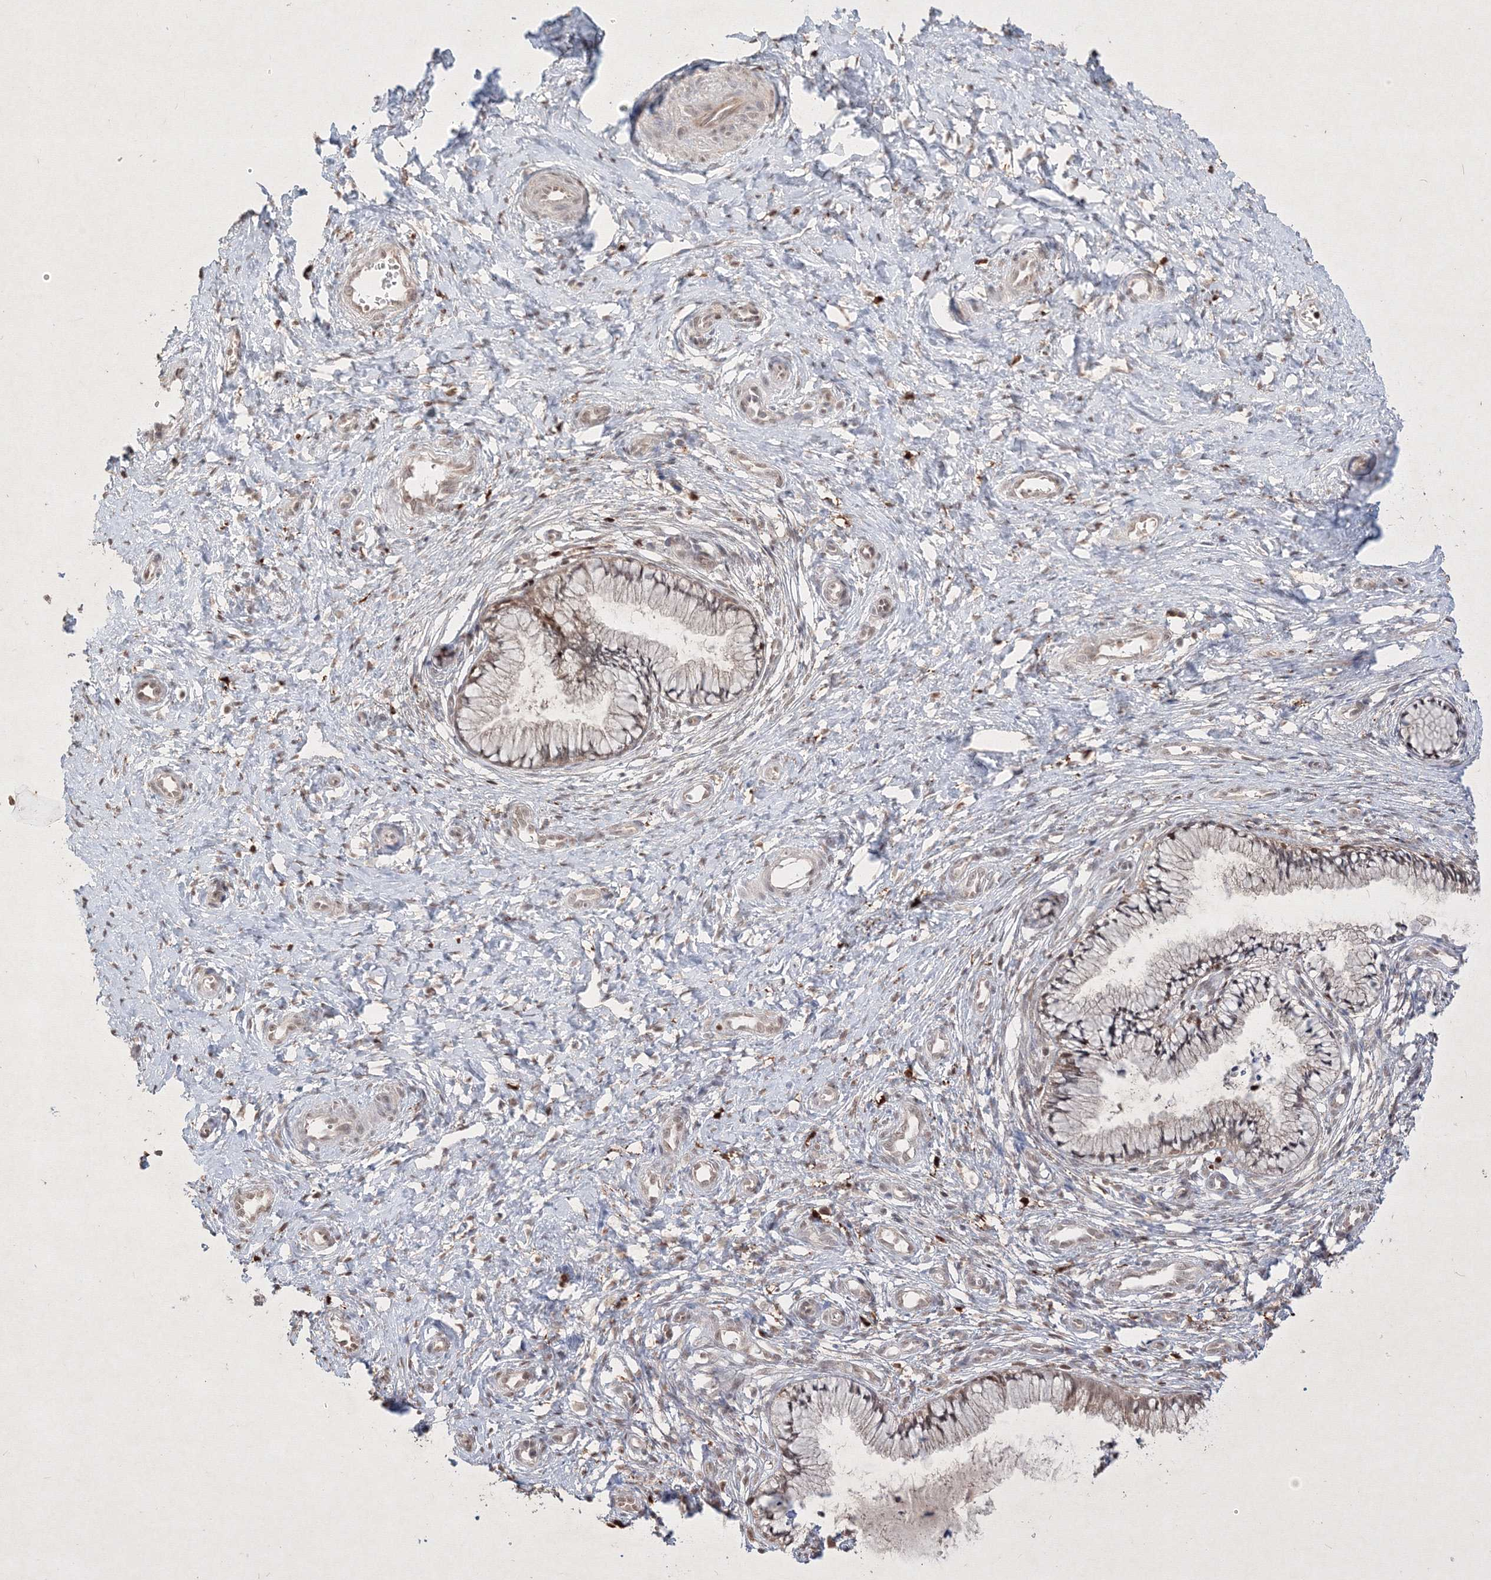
{"staining": {"intensity": "negative", "quantity": "none", "location": "none"}, "tissue": "cervix", "cell_type": "Glandular cells", "image_type": "normal", "snomed": [{"axis": "morphology", "description": "Normal tissue, NOS"}, {"axis": "topography", "description": "Cervix"}], "caption": "Immunohistochemistry of benign human cervix reveals no expression in glandular cells. (IHC, brightfield microscopy, high magnification).", "gene": "TAB1", "patient": {"sex": "female", "age": 36}}